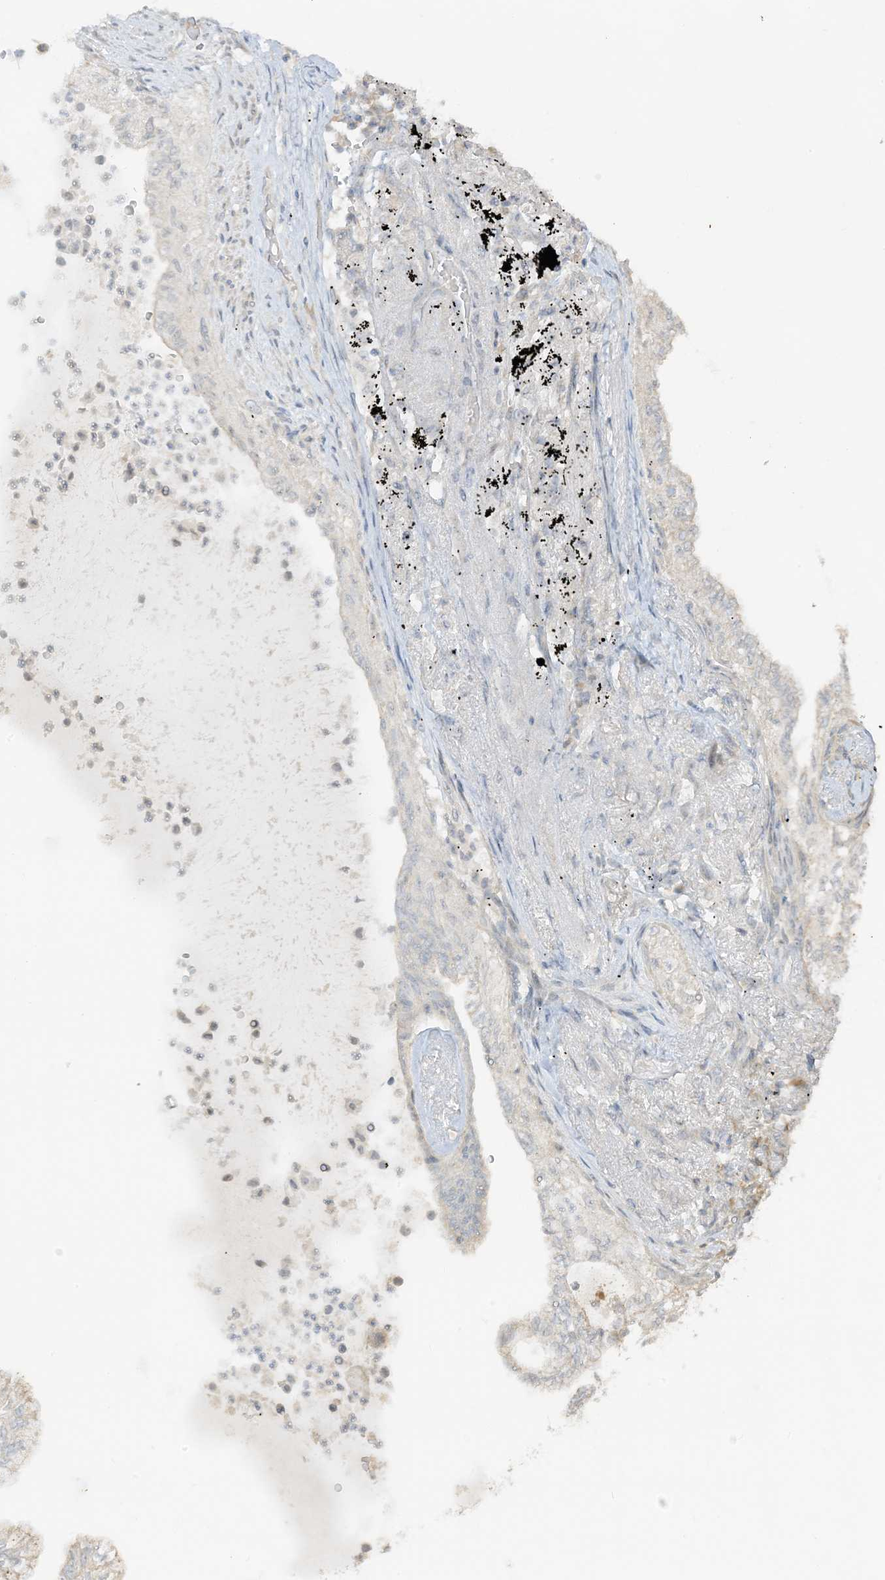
{"staining": {"intensity": "weak", "quantity": "<25%", "location": "cytoplasmic/membranous"}, "tissue": "lung cancer", "cell_type": "Tumor cells", "image_type": "cancer", "snomed": [{"axis": "morphology", "description": "Adenocarcinoma, NOS"}, {"axis": "topography", "description": "Lung"}], "caption": "Tumor cells show no significant staining in lung cancer.", "gene": "ETAA1", "patient": {"sex": "female", "age": 70}}